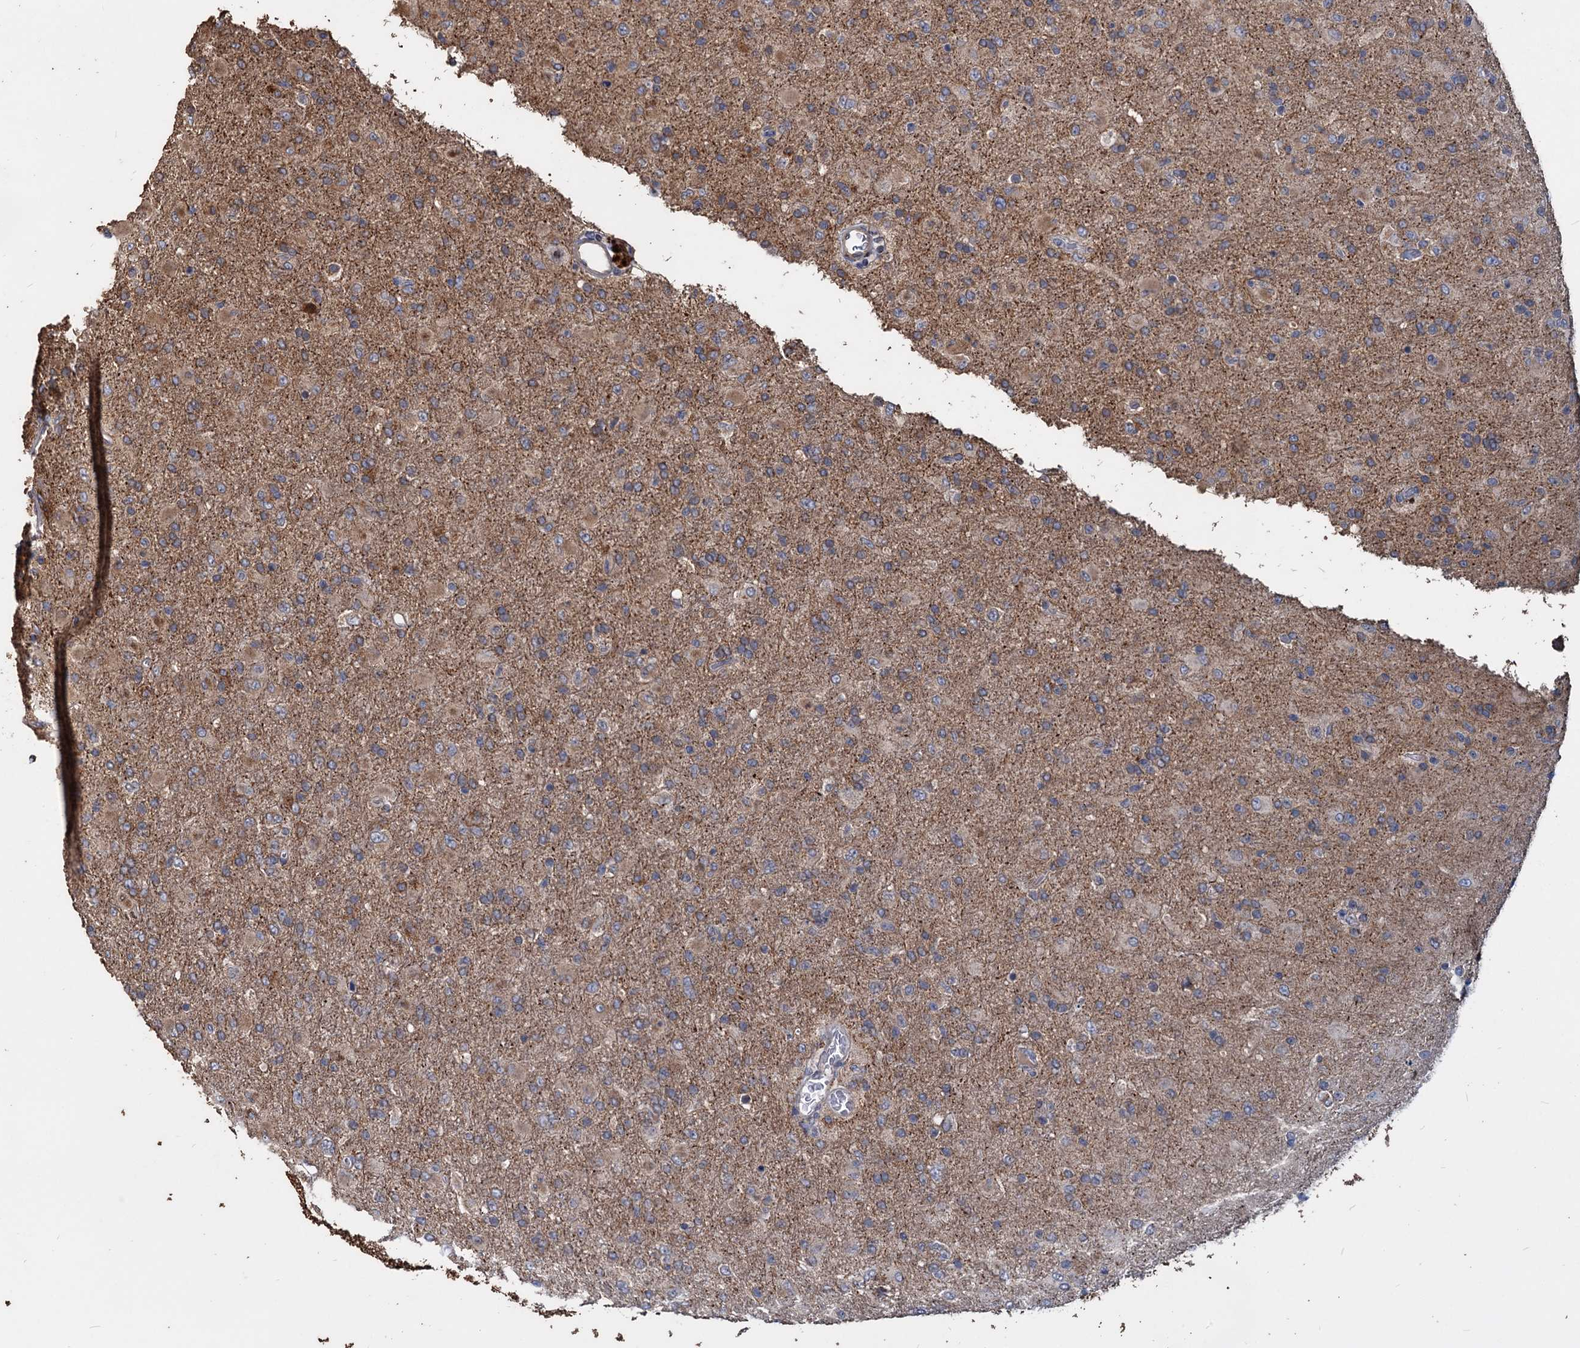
{"staining": {"intensity": "negative", "quantity": "none", "location": "none"}, "tissue": "glioma", "cell_type": "Tumor cells", "image_type": "cancer", "snomed": [{"axis": "morphology", "description": "Glioma, malignant, Low grade"}, {"axis": "topography", "description": "Brain"}], "caption": "Immunohistochemical staining of glioma displays no significant positivity in tumor cells.", "gene": "DEPDC4", "patient": {"sex": "male", "age": 65}}